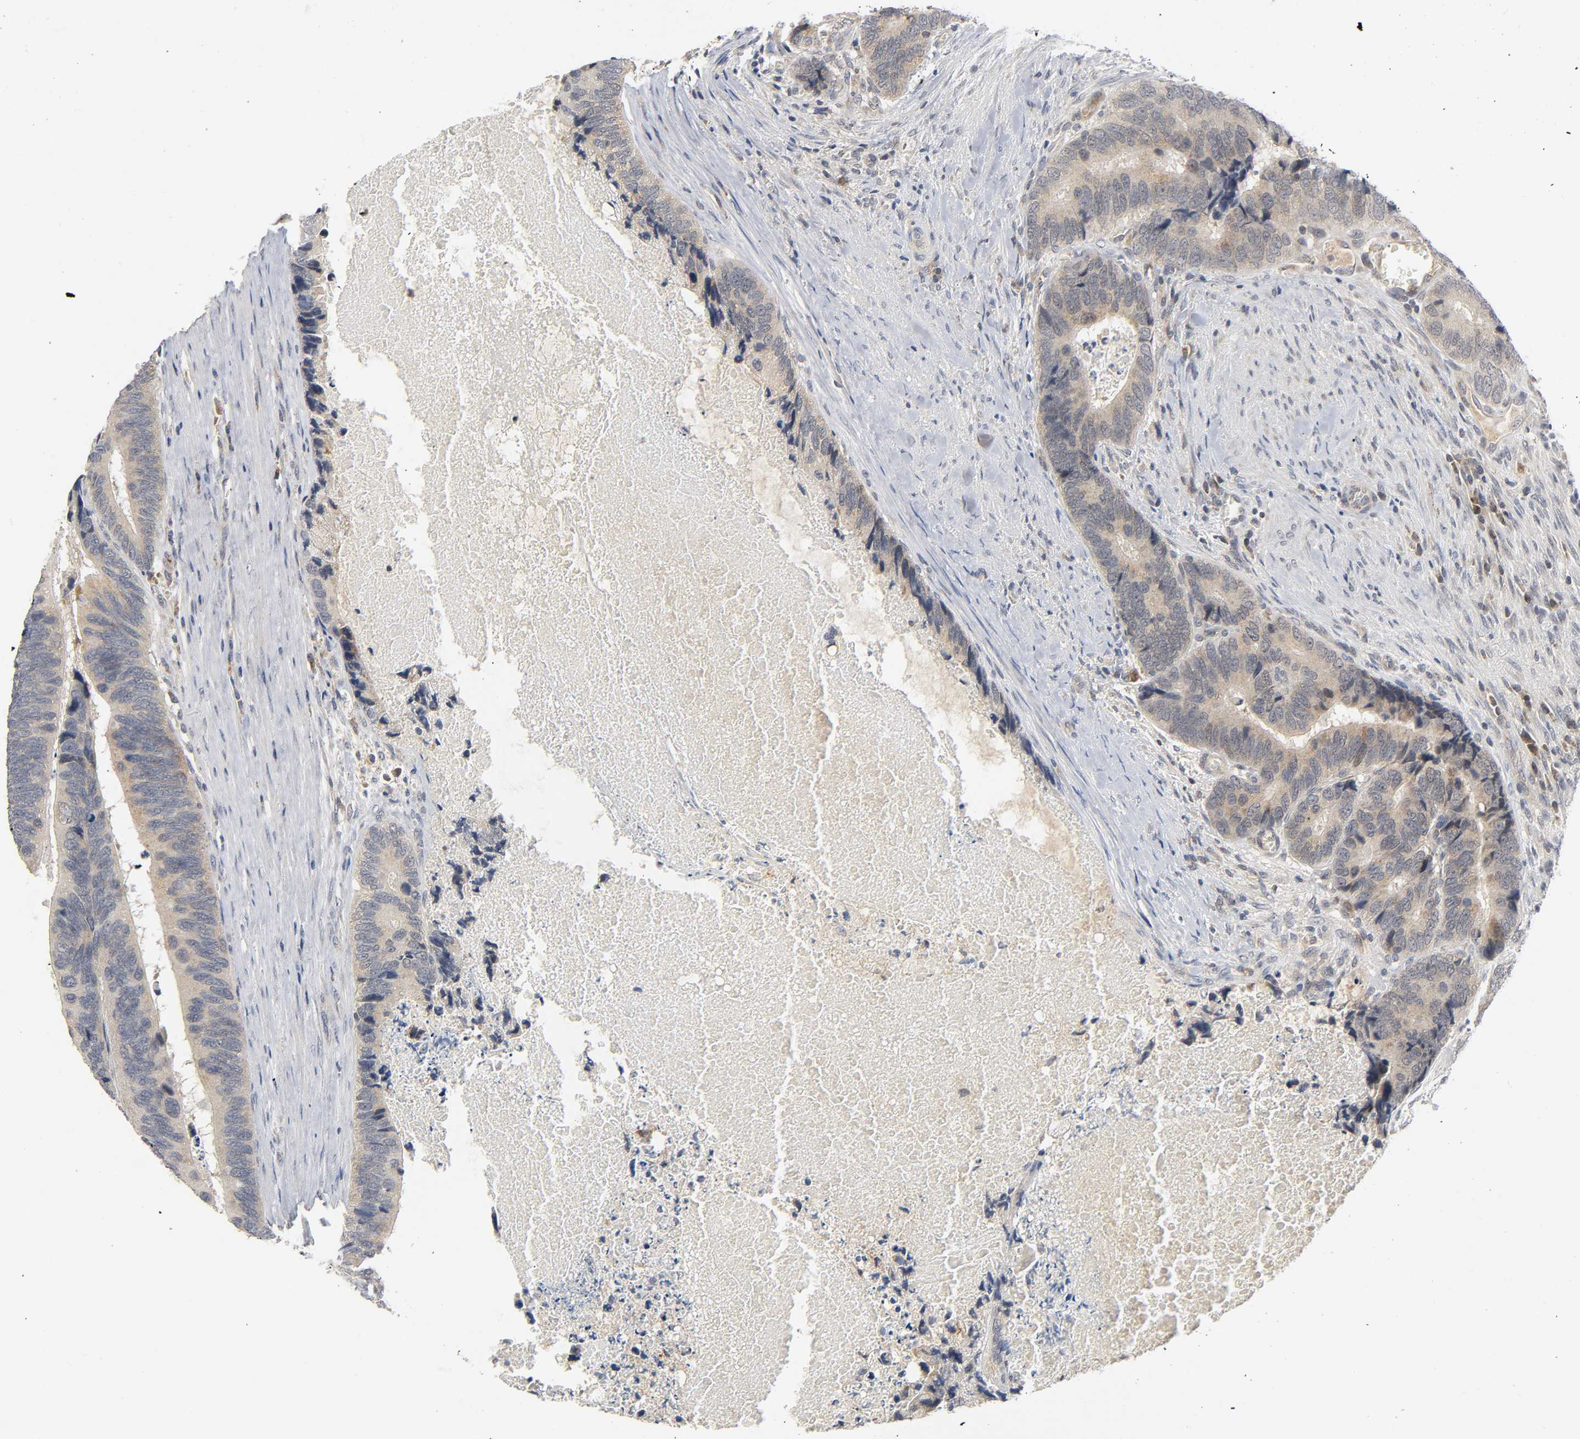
{"staining": {"intensity": "moderate", "quantity": ">75%", "location": "cytoplasmic/membranous"}, "tissue": "colorectal cancer", "cell_type": "Tumor cells", "image_type": "cancer", "snomed": [{"axis": "morphology", "description": "Adenocarcinoma, NOS"}, {"axis": "topography", "description": "Colon"}], "caption": "DAB (3,3'-diaminobenzidine) immunohistochemical staining of colorectal cancer (adenocarcinoma) exhibits moderate cytoplasmic/membranous protein positivity in about >75% of tumor cells.", "gene": "NRP1", "patient": {"sex": "male", "age": 72}}